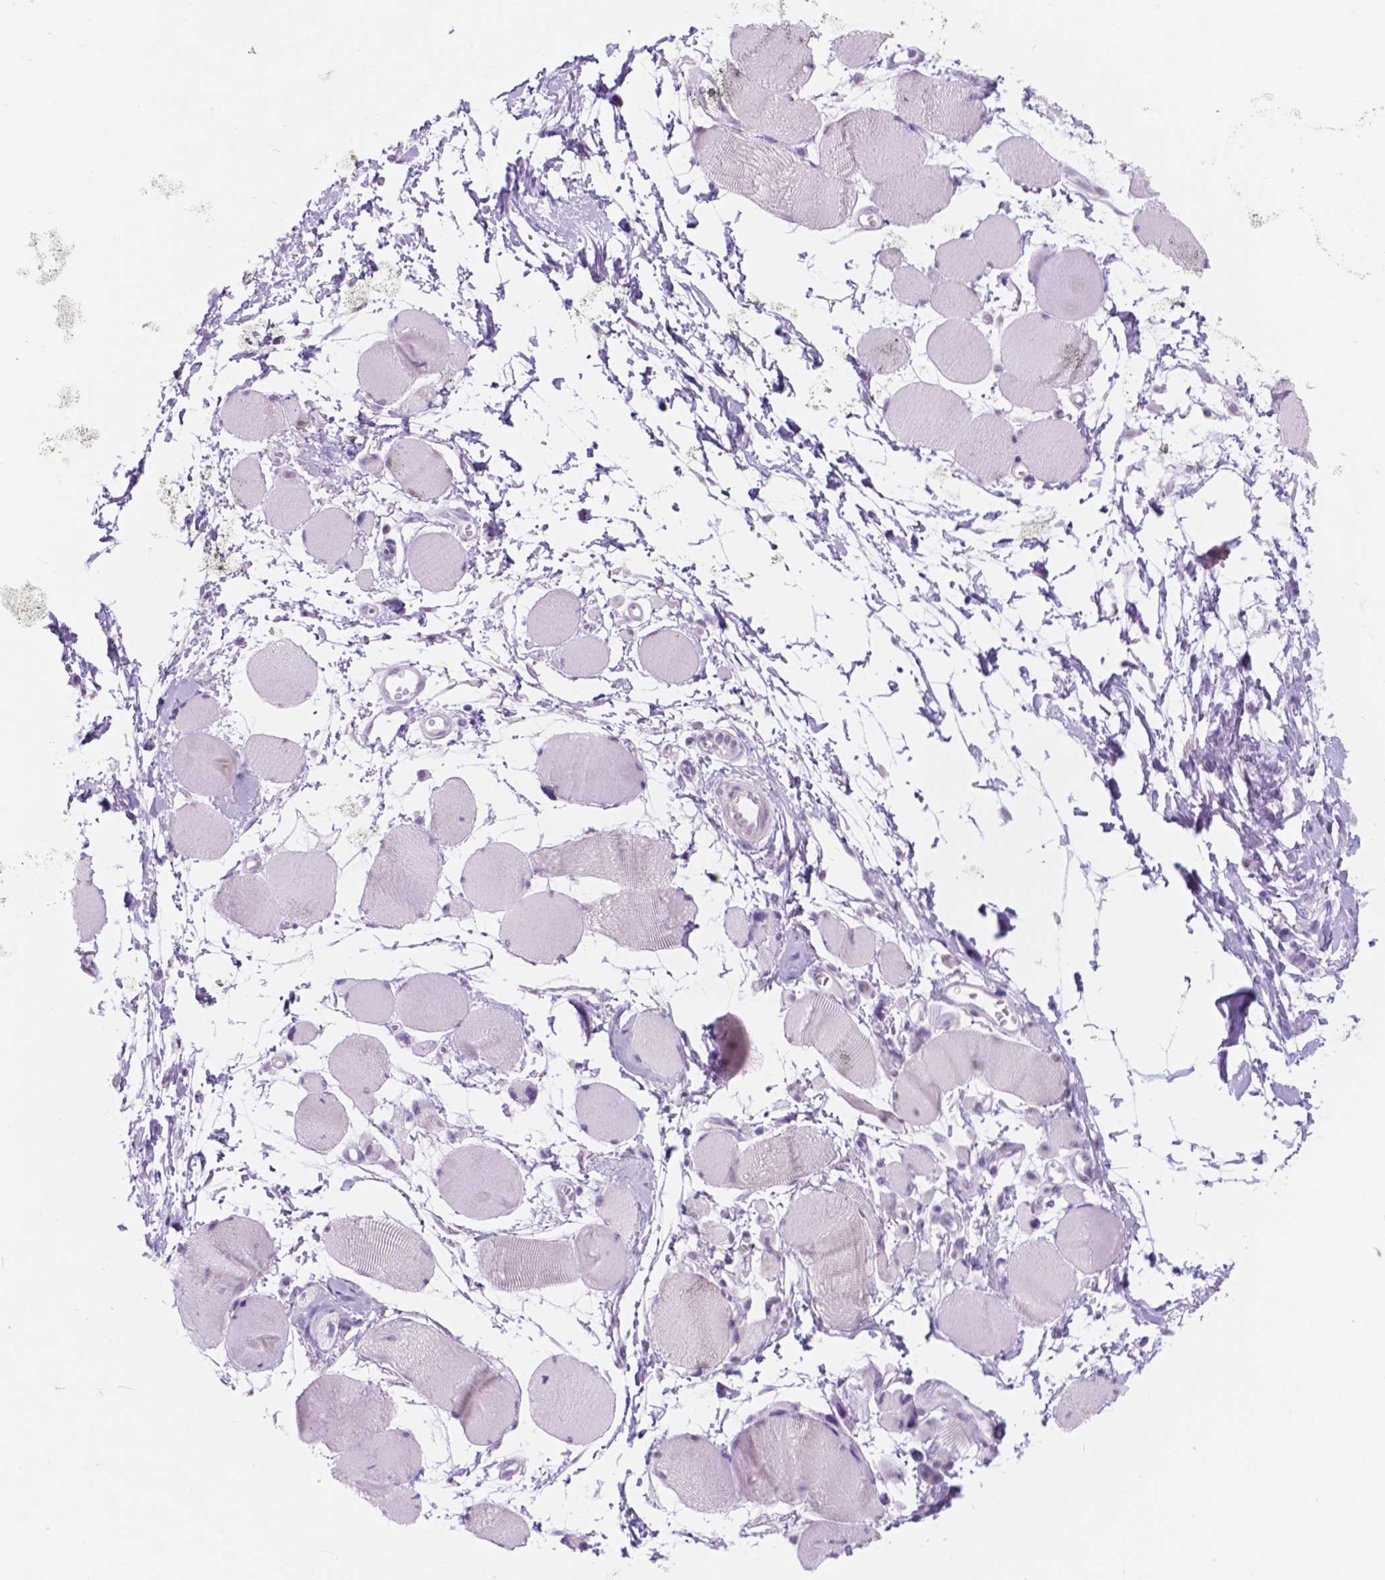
{"staining": {"intensity": "negative", "quantity": "none", "location": "none"}, "tissue": "skeletal muscle", "cell_type": "Myocytes", "image_type": "normal", "snomed": [{"axis": "morphology", "description": "Normal tissue, NOS"}, {"axis": "topography", "description": "Skeletal muscle"}], "caption": "This histopathology image is of benign skeletal muscle stained with IHC to label a protein in brown with the nuclei are counter-stained blue. There is no positivity in myocytes. The staining is performed using DAB (3,3'-diaminobenzidine) brown chromogen with nuclei counter-stained in using hematoxylin.", "gene": "DCC", "patient": {"sex": "female", "age": 75}}